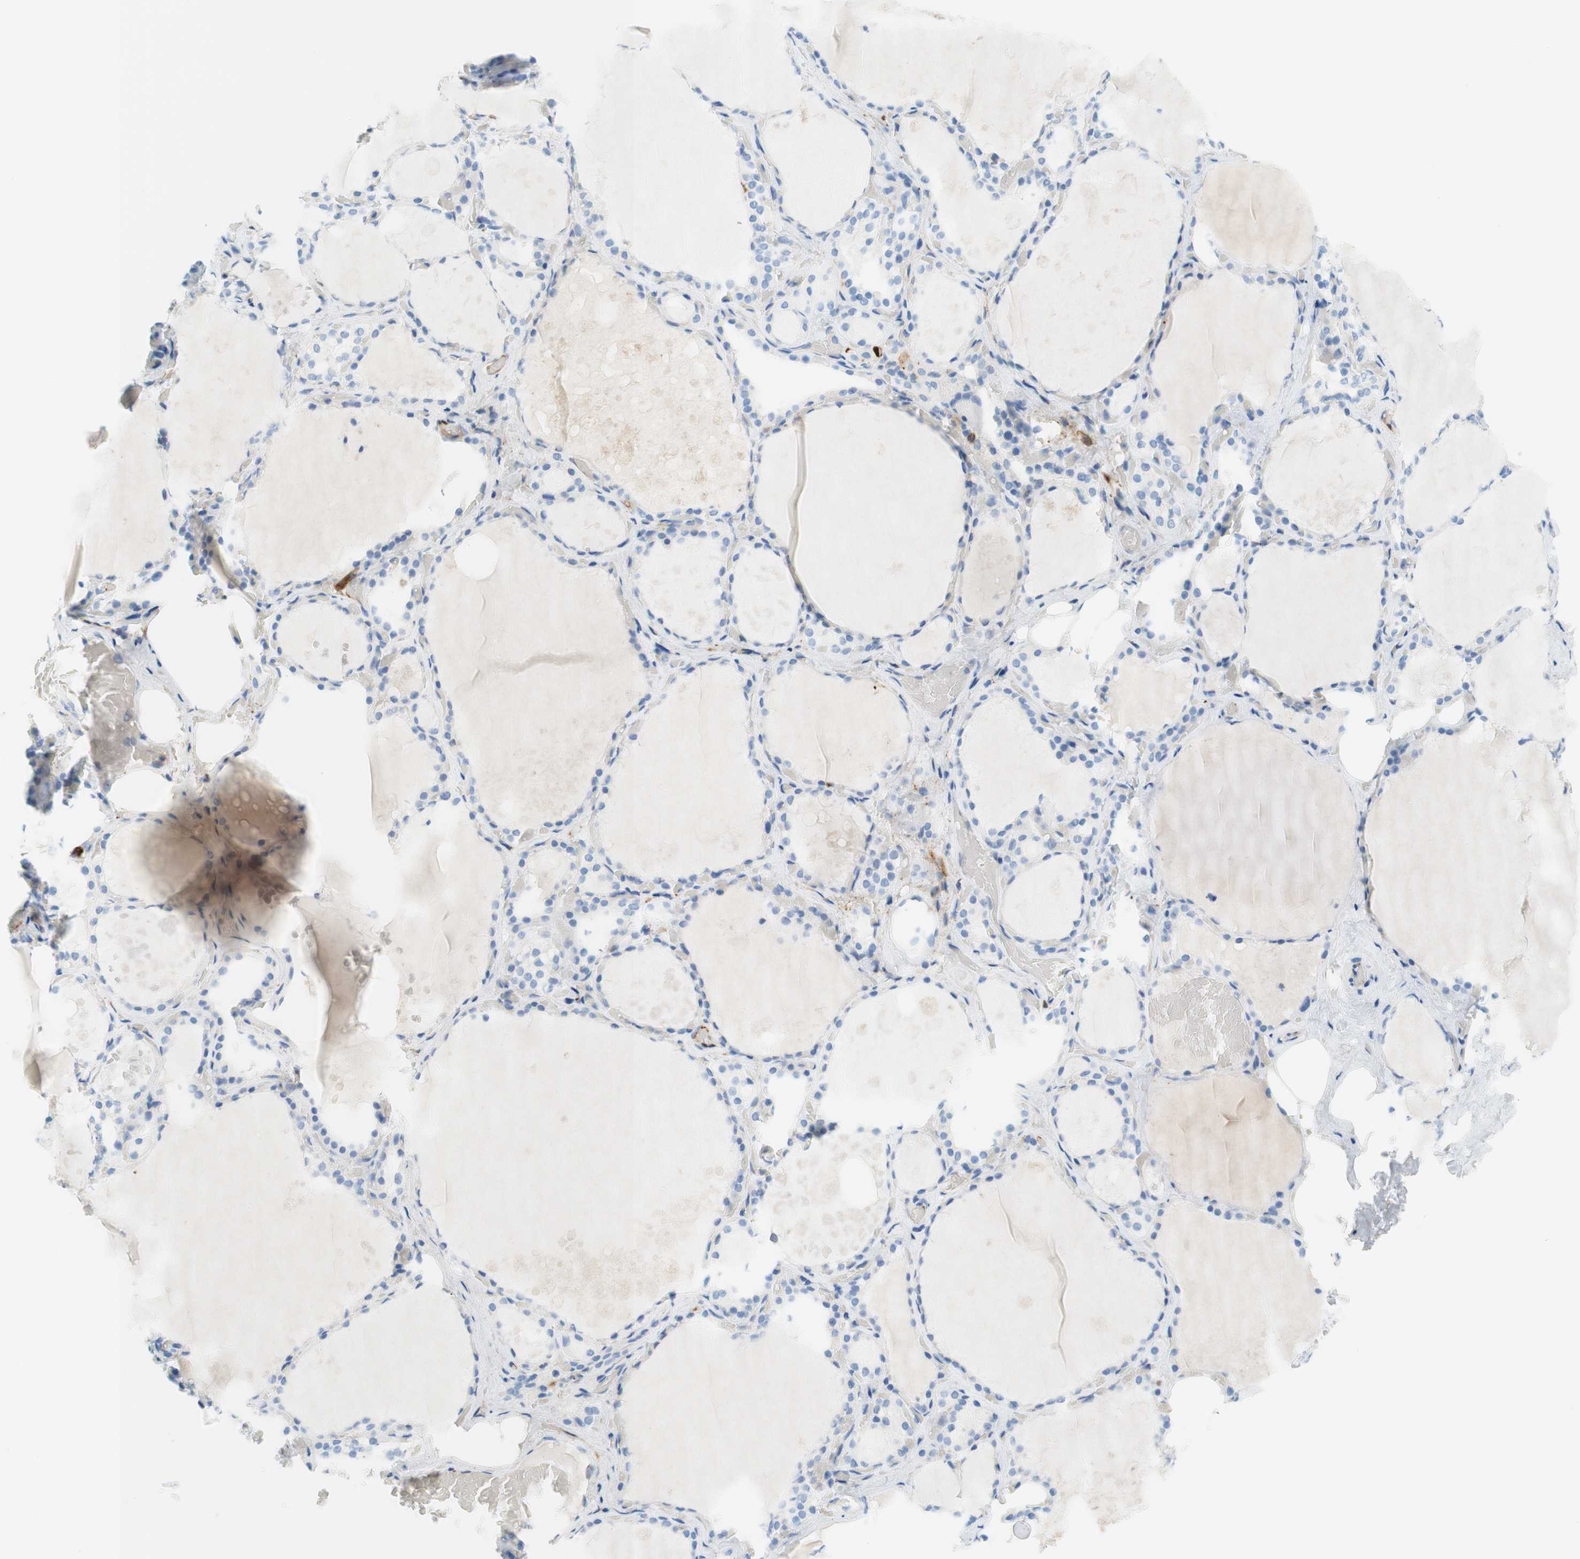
{"staining": {"intensity": "negative", "quantity": "none", "location": "none"}, "tissue": "thyroid gland", "cell_type": "Glandular cells", "image_type": "normal", "snomed": [{"axis": "morphology", "description": "Normal tissue, NOS"}, {"axis": "topography", "description": "Thyroid gland"}], "caption": "Thyroid gland was stained to show a protein in brown. There is no significant expression in glandular cells. Brightfield microscopy of immunohistochemistry stained with DAB (3,3'-diaminobenzidine) (brown) and hematoxylin (blue), captured at high magnification.", "gene": "STMN1", "patient": {"sex": "male", "age": 61}}